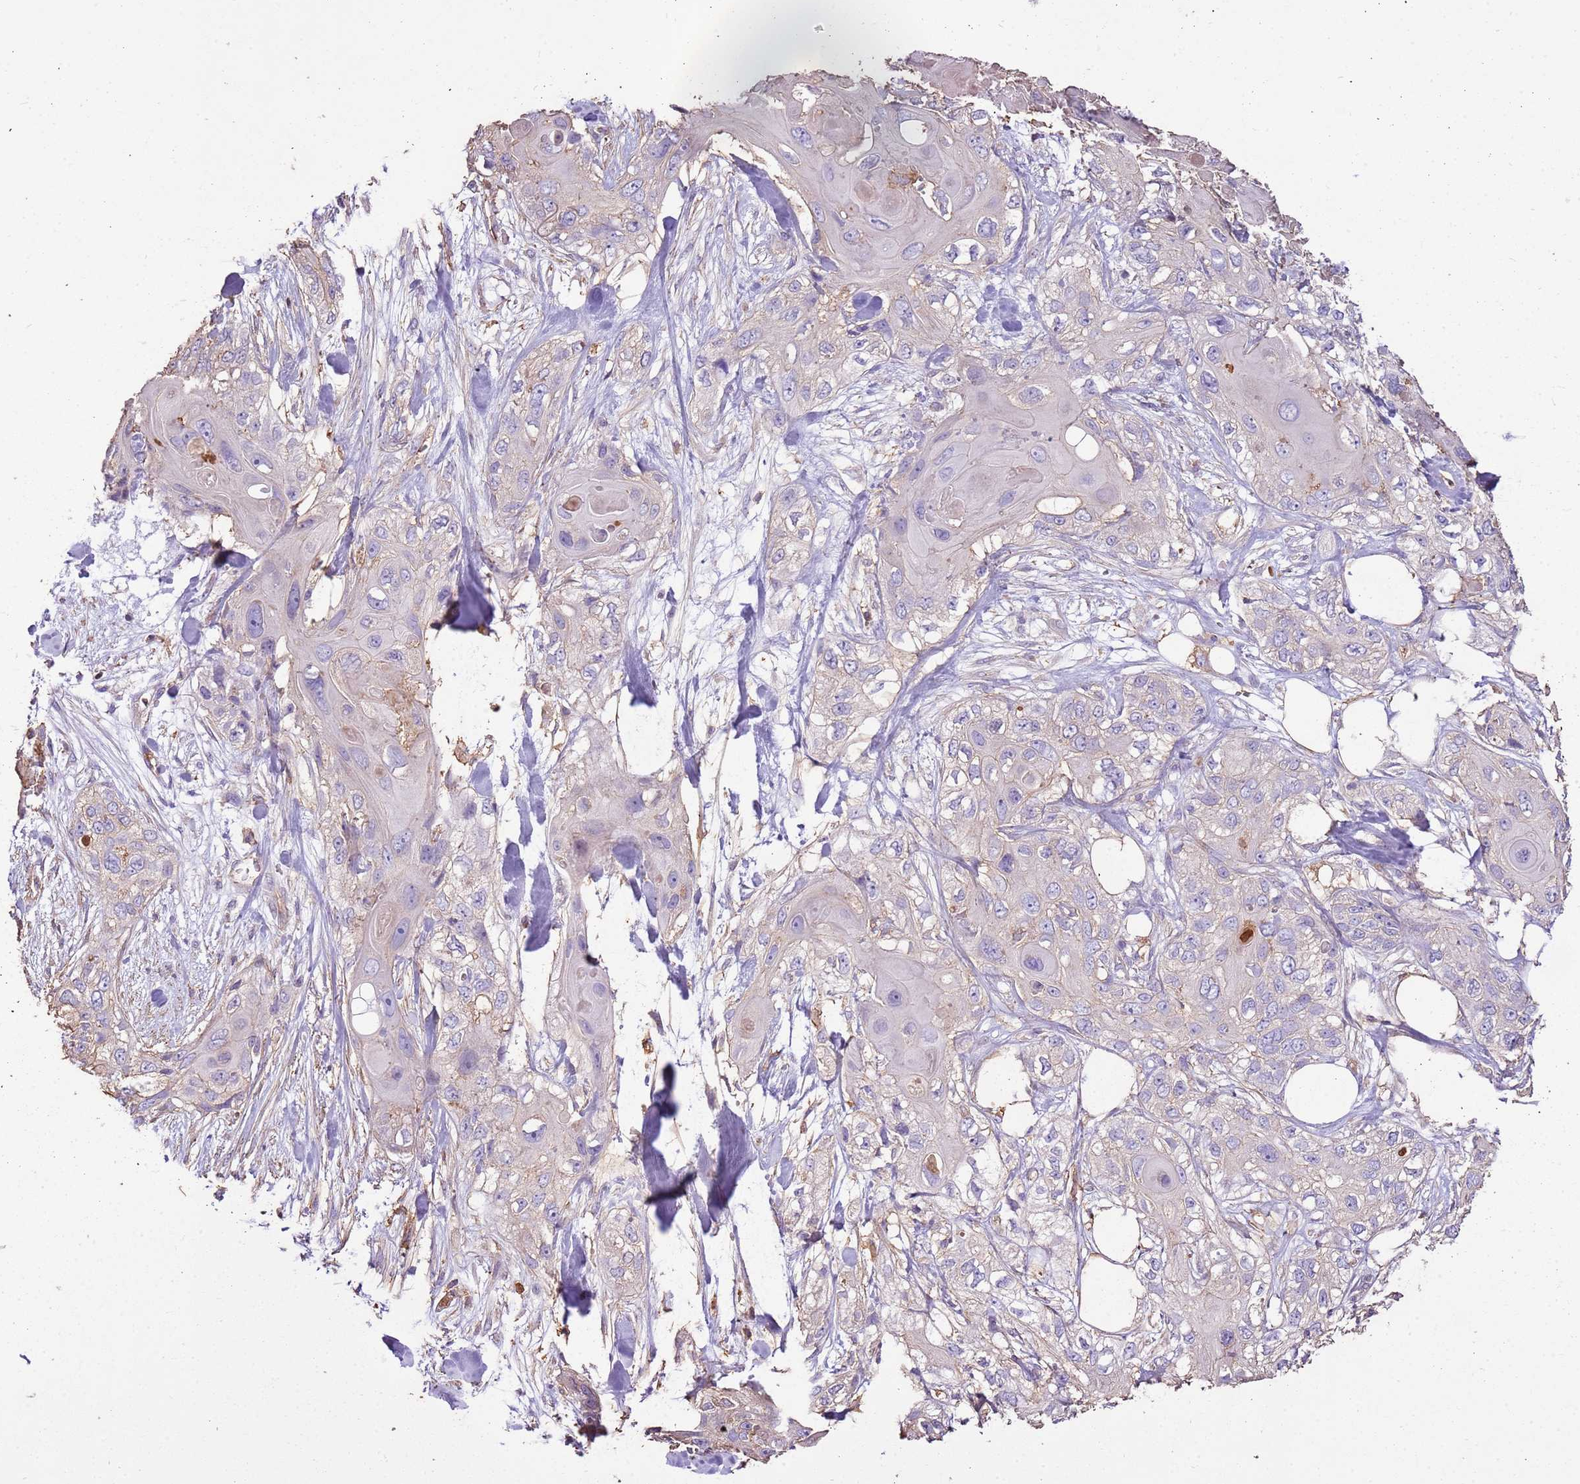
{"staining": {"intensity": "negative", "quantity": "none", "location": "none"}, "tissue": "skin cancer", "cell_type": "Tumor cells", "image_type": "cancer", "snomed": [{"axis": "morphology", "description": "Normal tissue, NOS"}, {"axis": "morphology", "description": "Squamous cell carcinoma, NOS"}, {"axis": "topography", "description": "Skin"}], "caption": "IHC micrograph of neoplastic tissue: human skin cancer (squamous cell carcinoma) stained with DAB exhibits no significant protein staining in tumor cells. (Brightfield microscopy of DAB (3,3'-diaminobenzidine) IHC at high magnification).", "gene": "ARL10", "patient": {"sex": "male", "age": 72}}